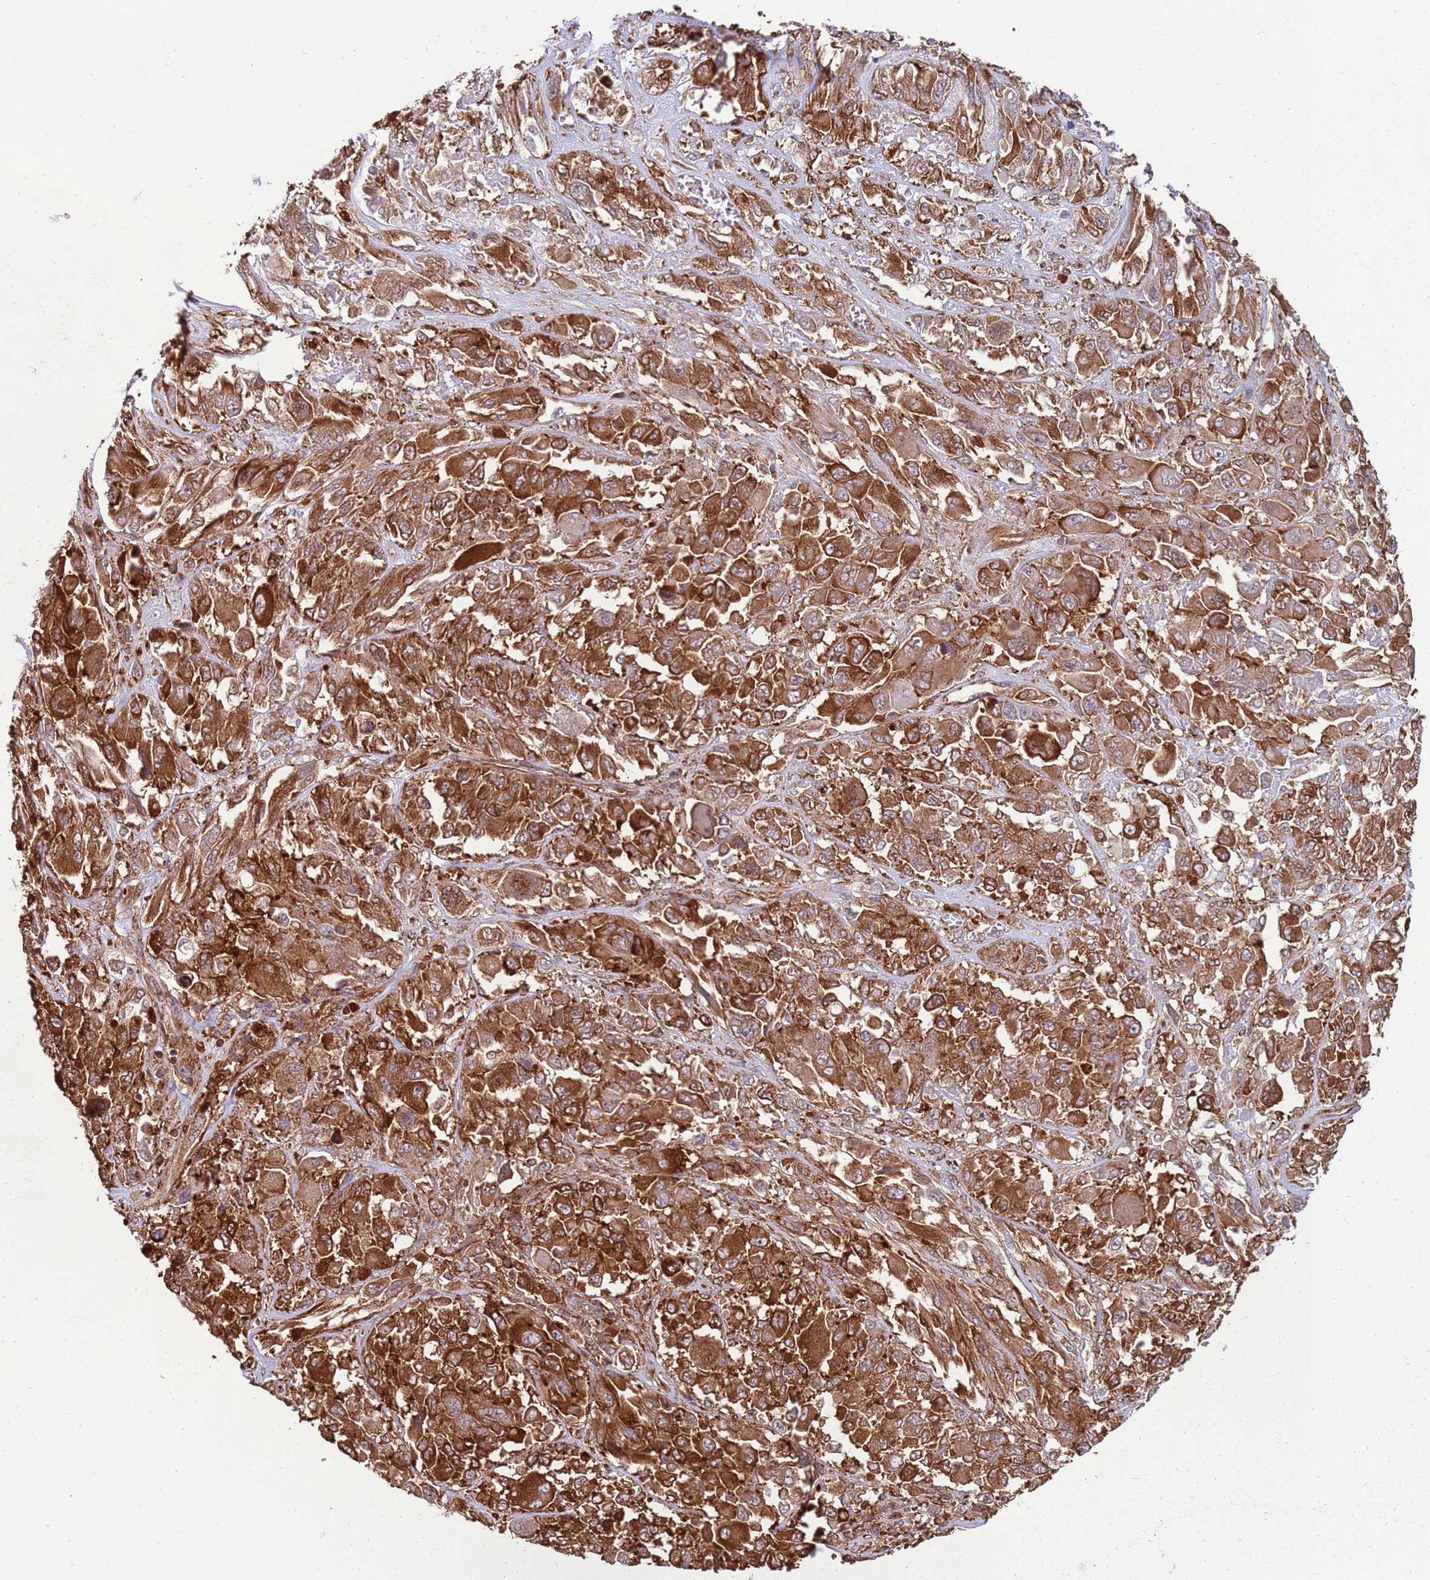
{"staining": {"intensity": "strong", "quantity": ">75%", "location": "cytoplasmic/membranous"}, "tissue": "melanoma", "cell_type": "Tumor cells", "image_type": "cancer", "snomed": [{"axis": "morphology", "description": "Malignant melanoma, NOS"}, {"axis": "topography", "description": "Skin"}], "caption": "Protein analysis of melanoma tissue reveals strong cytoplasmic/membranous expression in about >75% of tumor cells.", "gene": "GABRE", "patient": {"sex": "female", "age": 91}}